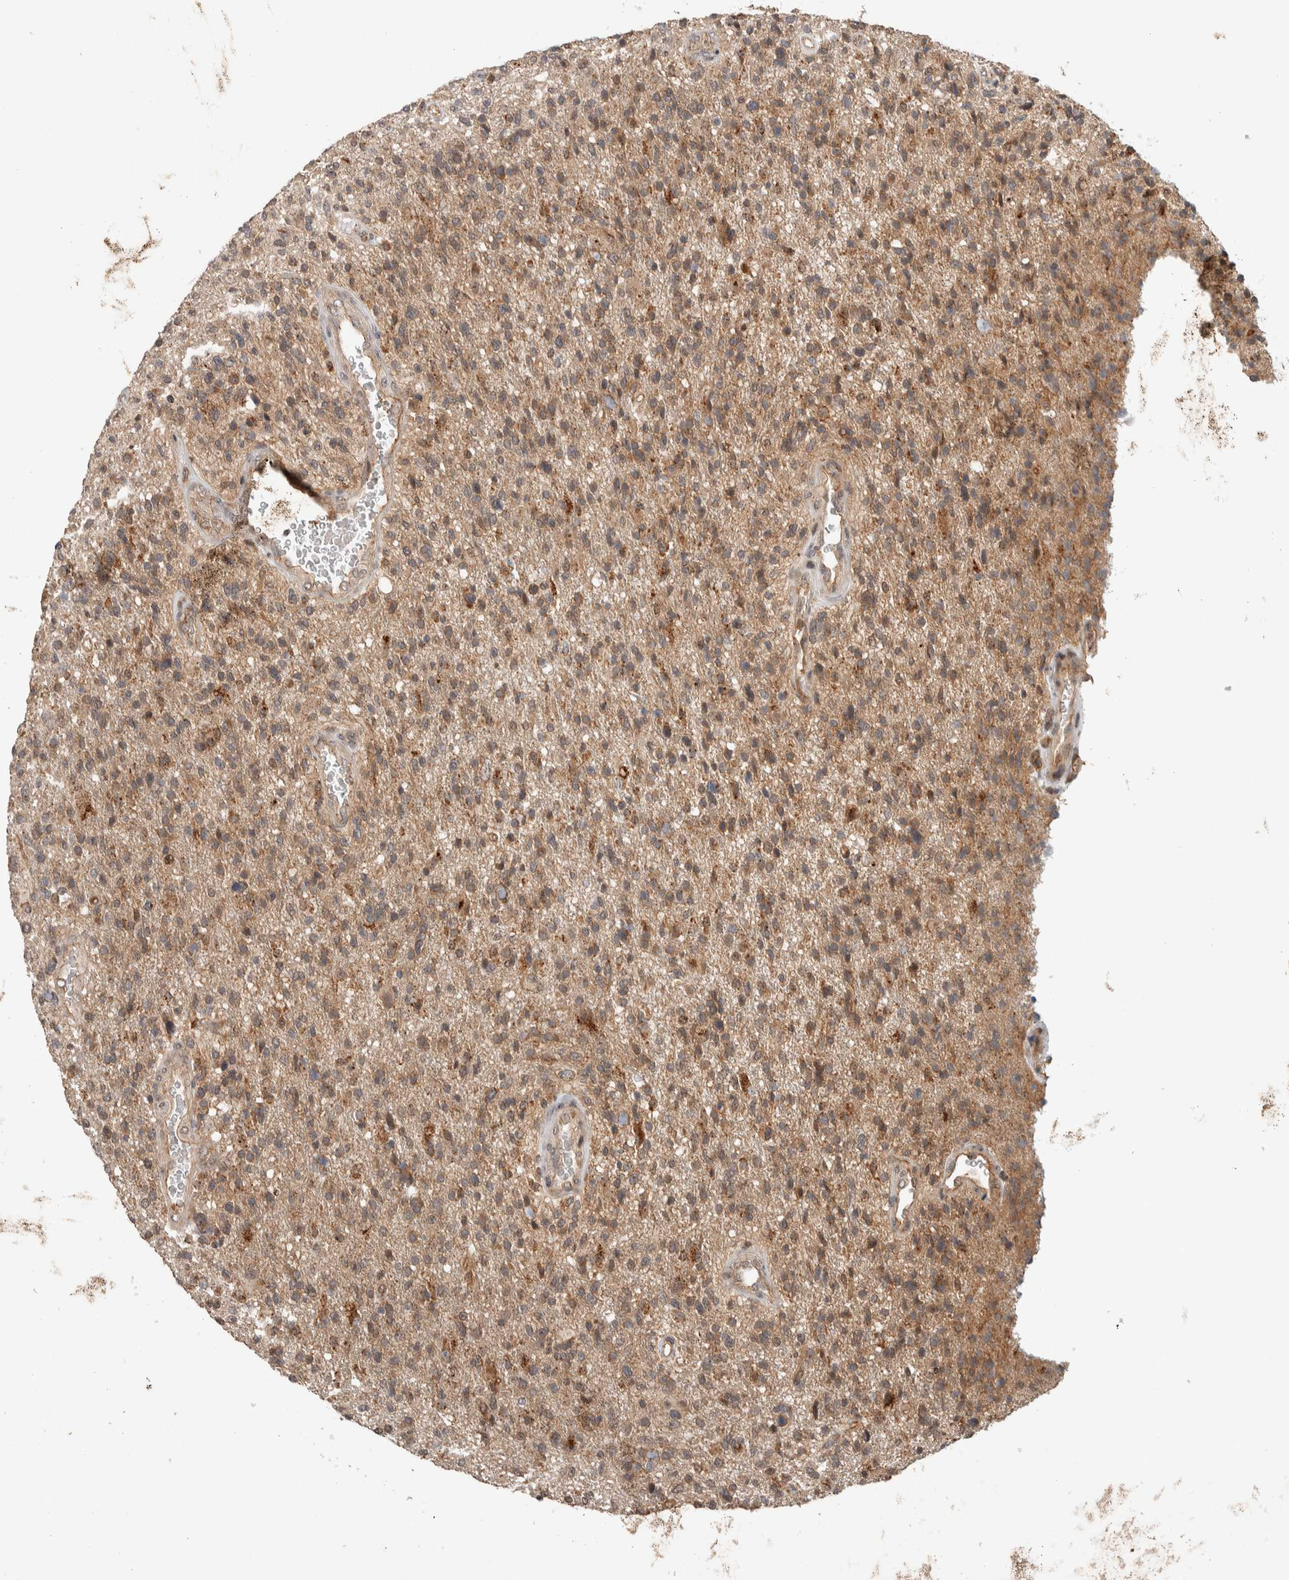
{"staining": {"intensity": "moderate", "quantity": "25%-75%", "location": "cytoplasmic/membranous"}, "tissue": "glioma", "cell_type": "Tumor cells", "image_type": "cancer", "snomed": [{"axis": "morphology", "description": "Glioma, malignant, High grade"}, {"axis": "topography", "description": "Brain"}], "caption": "Immunohistochemistry (IHC) of glioma displays medium levels of moderate cytoplasmic/membranous staining in about 25%-75% of tumor cells. Nuclei are stained in blue.", "gene": "DEPTOR", "patient": {"sex": "male", "age": 72}}